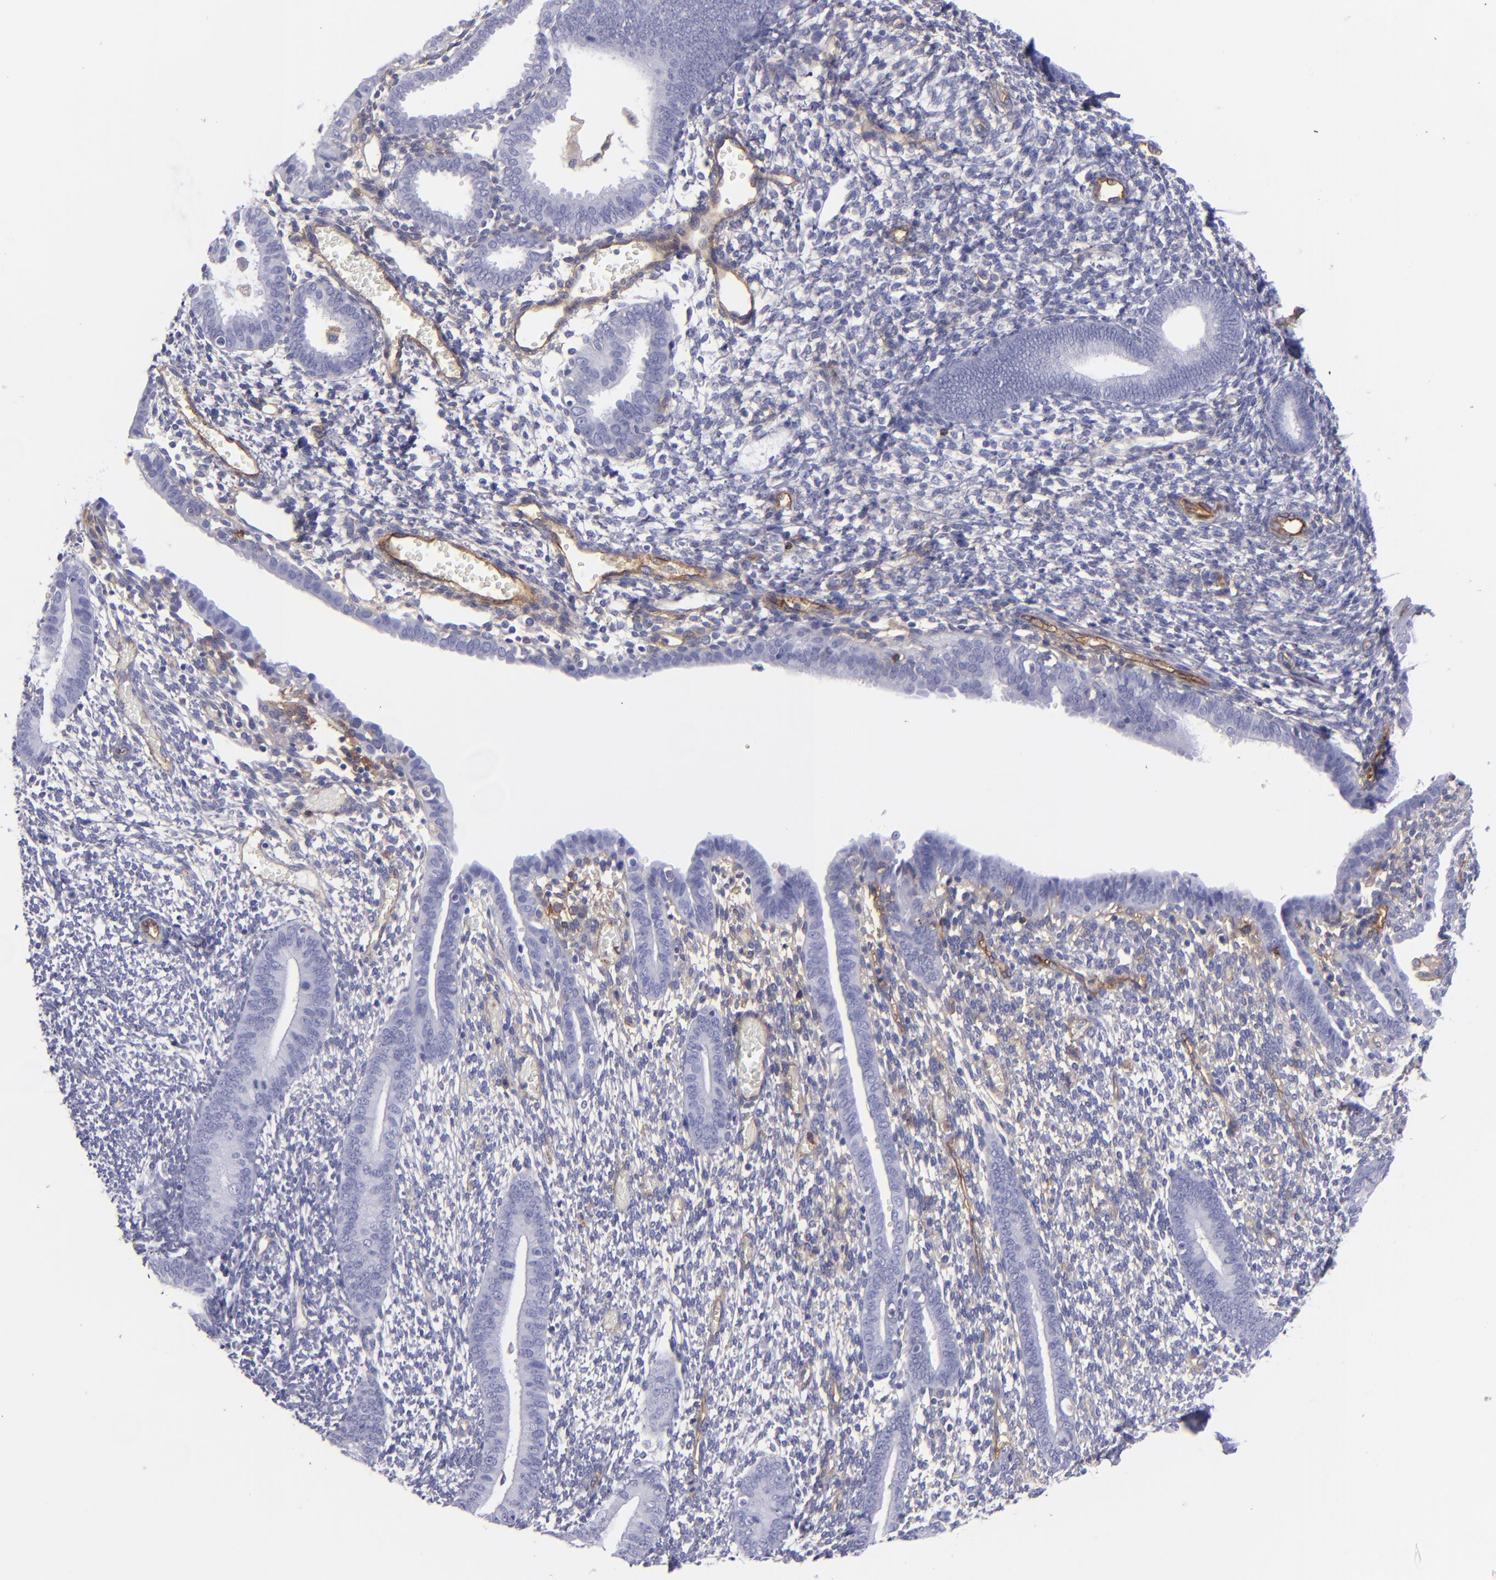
{"staining": {"intensity": "negative", "quantity": "none", "location": "none"}, "tissue": "endometrium", "cell_type": "Cells in endometrial stroma", "image_type": "normal", "snomed": [{"axis": "morphology", "description": "Normal tissue, NOS"}, {"axis": "topography", "description": "Smooth muscle"}, {"axis": "topography", "description": "Endometrium"}], "caption": "A high-resolution photomicrograph shows immunohistochemistry staining of unremarkable endometrium, which displays no significant expression in cells in endometrial stroma.", "gene": "ENTPD1", "patient": {"sex": "female", "age": 57}}